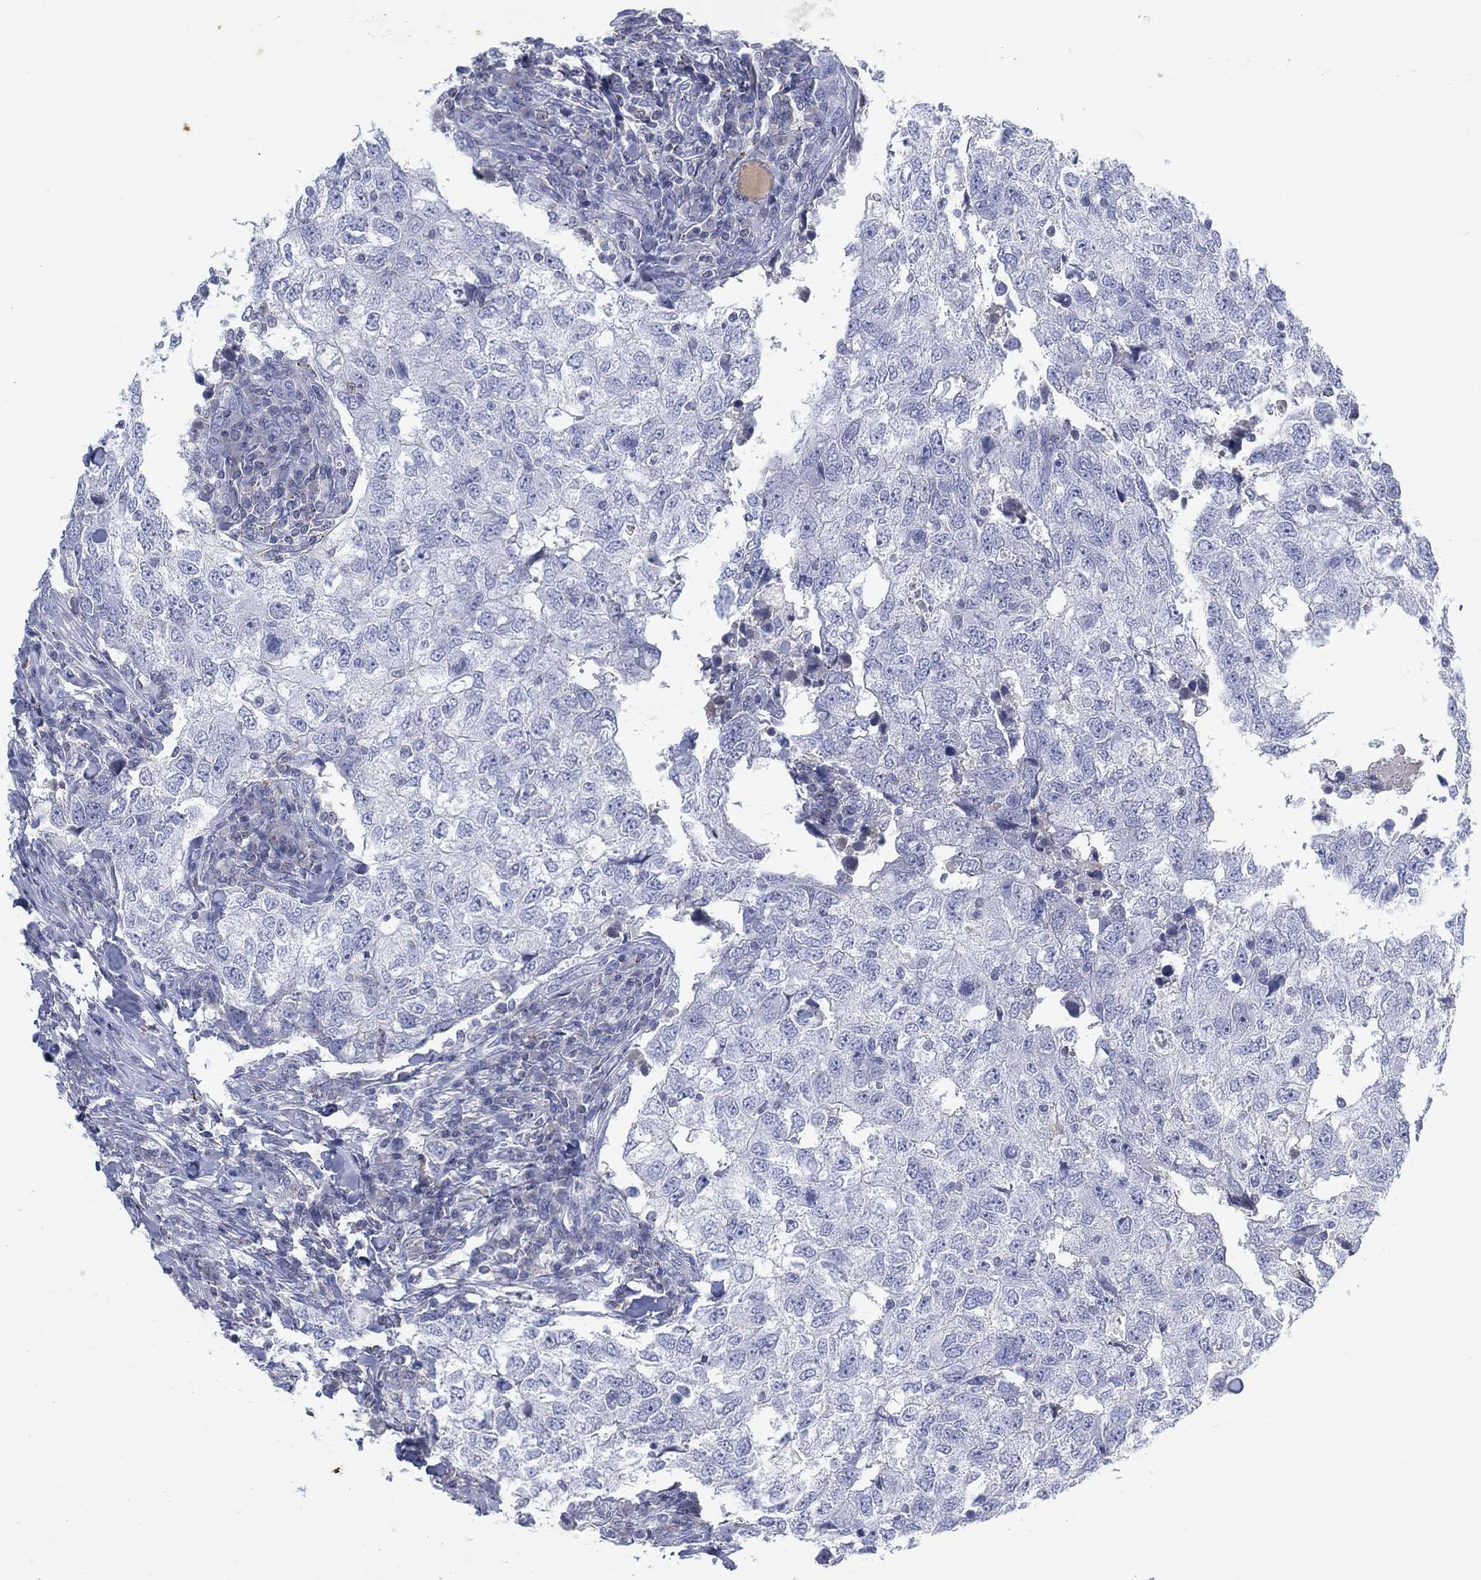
{"staining": {"intensity": "negative", "quantity": "none", "location": "none"}, "tissue": "breast cancer", "cell_type": "Tumor cells", "image_type": "cancer", "snomed": [{"axis": "morphology", "description": "Duct carcinoma"}, {"axis": "topography", "description": "Breast"}], "caption": "This is an immunohistochemistry (IHC) histopathology image of breast cancer (intraductal carcinoma). There is no staining in tumor cells.", "gene": "SEPTIN1", "patient": {"sex": "female", "age": 30}}